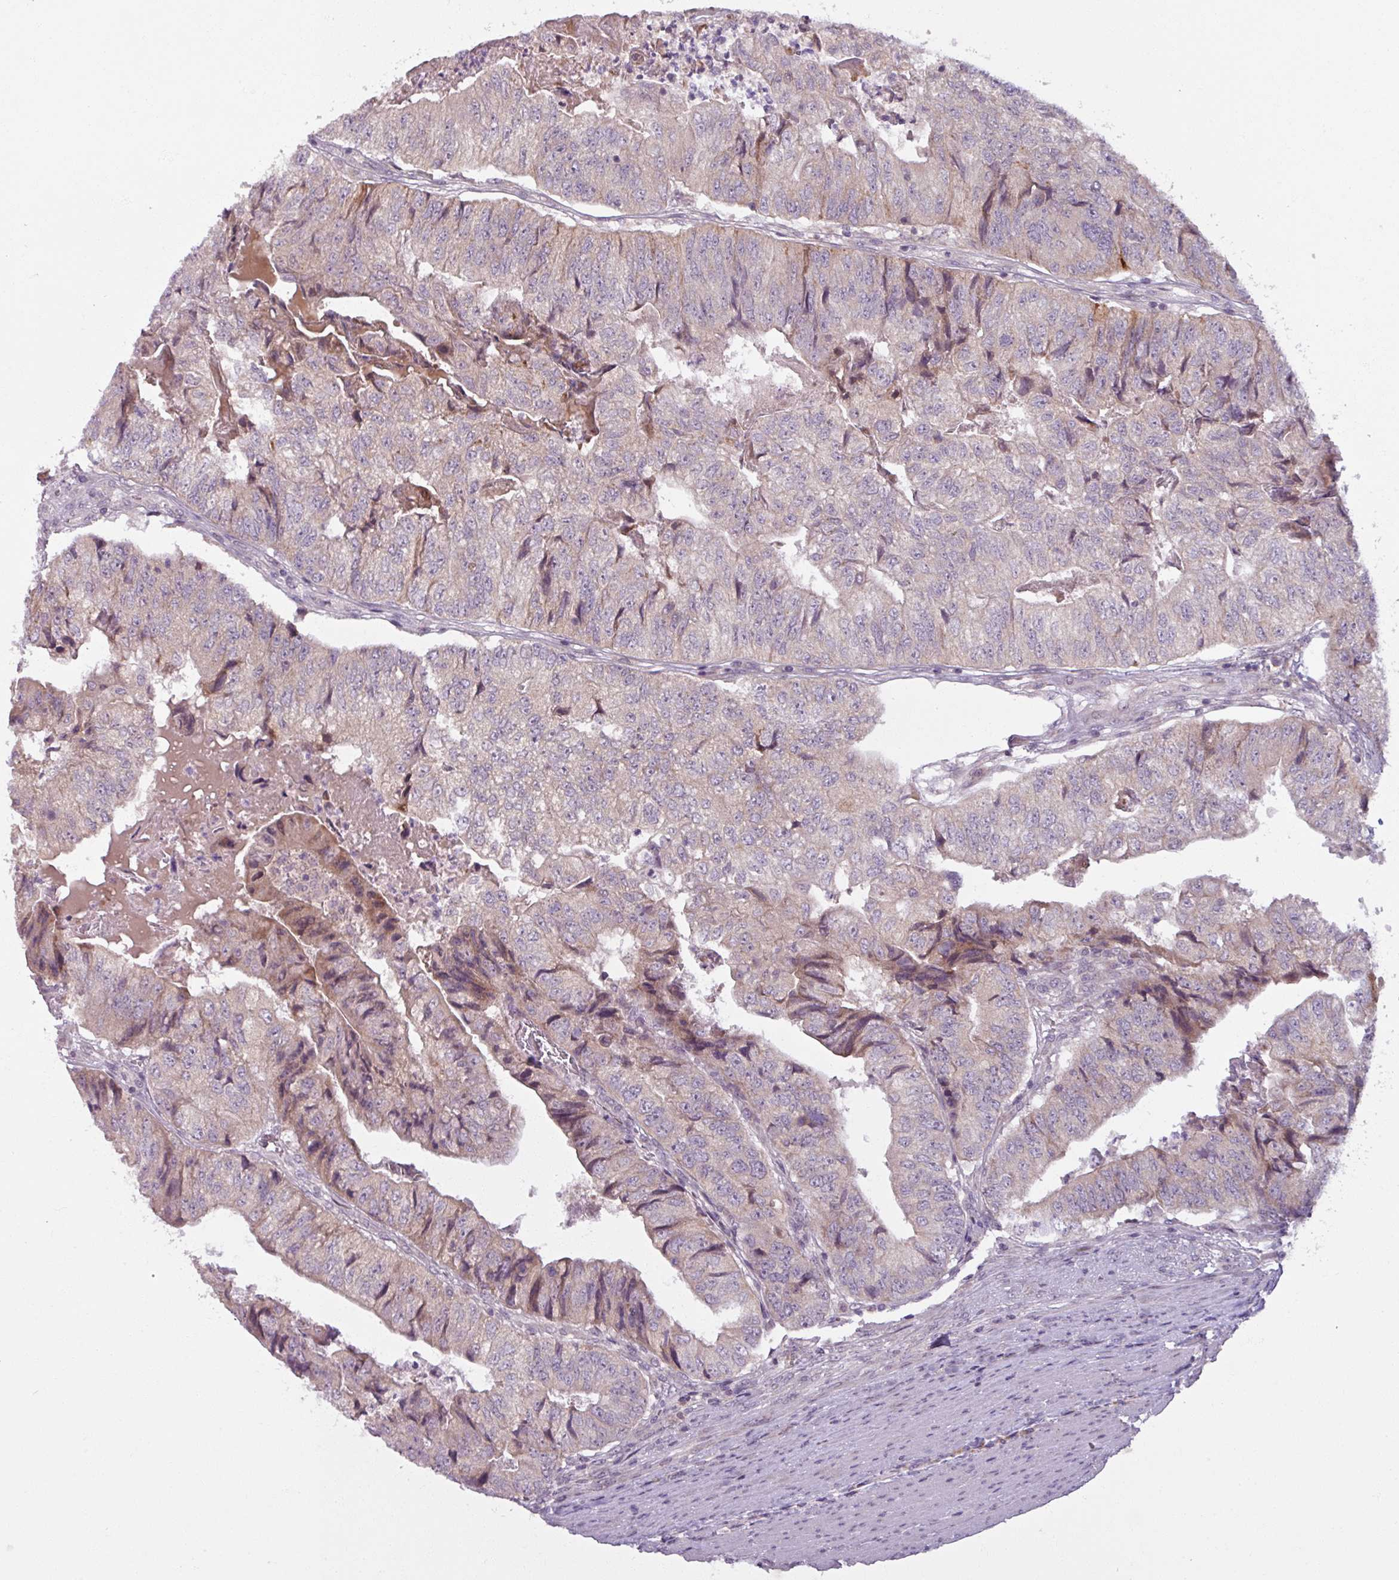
{"staining": {"intensity": "weak", "quantity": "<25%", "location": "cytoplasmic/membranous,nuclear"}, "tissue": "colorectal cancer", "cell_type": "Tumor cells", "image_type": "cancer", "snomed": [{"axis": "morphology", "description": "Adenocarcinoma, NOS"}, {"axis": "topography", "description": "Colon"}], "caption": "Immunohistochemistry micrograph of neoplastic tissue: human colorectal cancer stained with DAB demonstrates no significant protein positivity in tumor cells. (DAB IHC, high magnification).", "gene": "OGFOD3", "patient": {"sex": "female", "age": 67}}